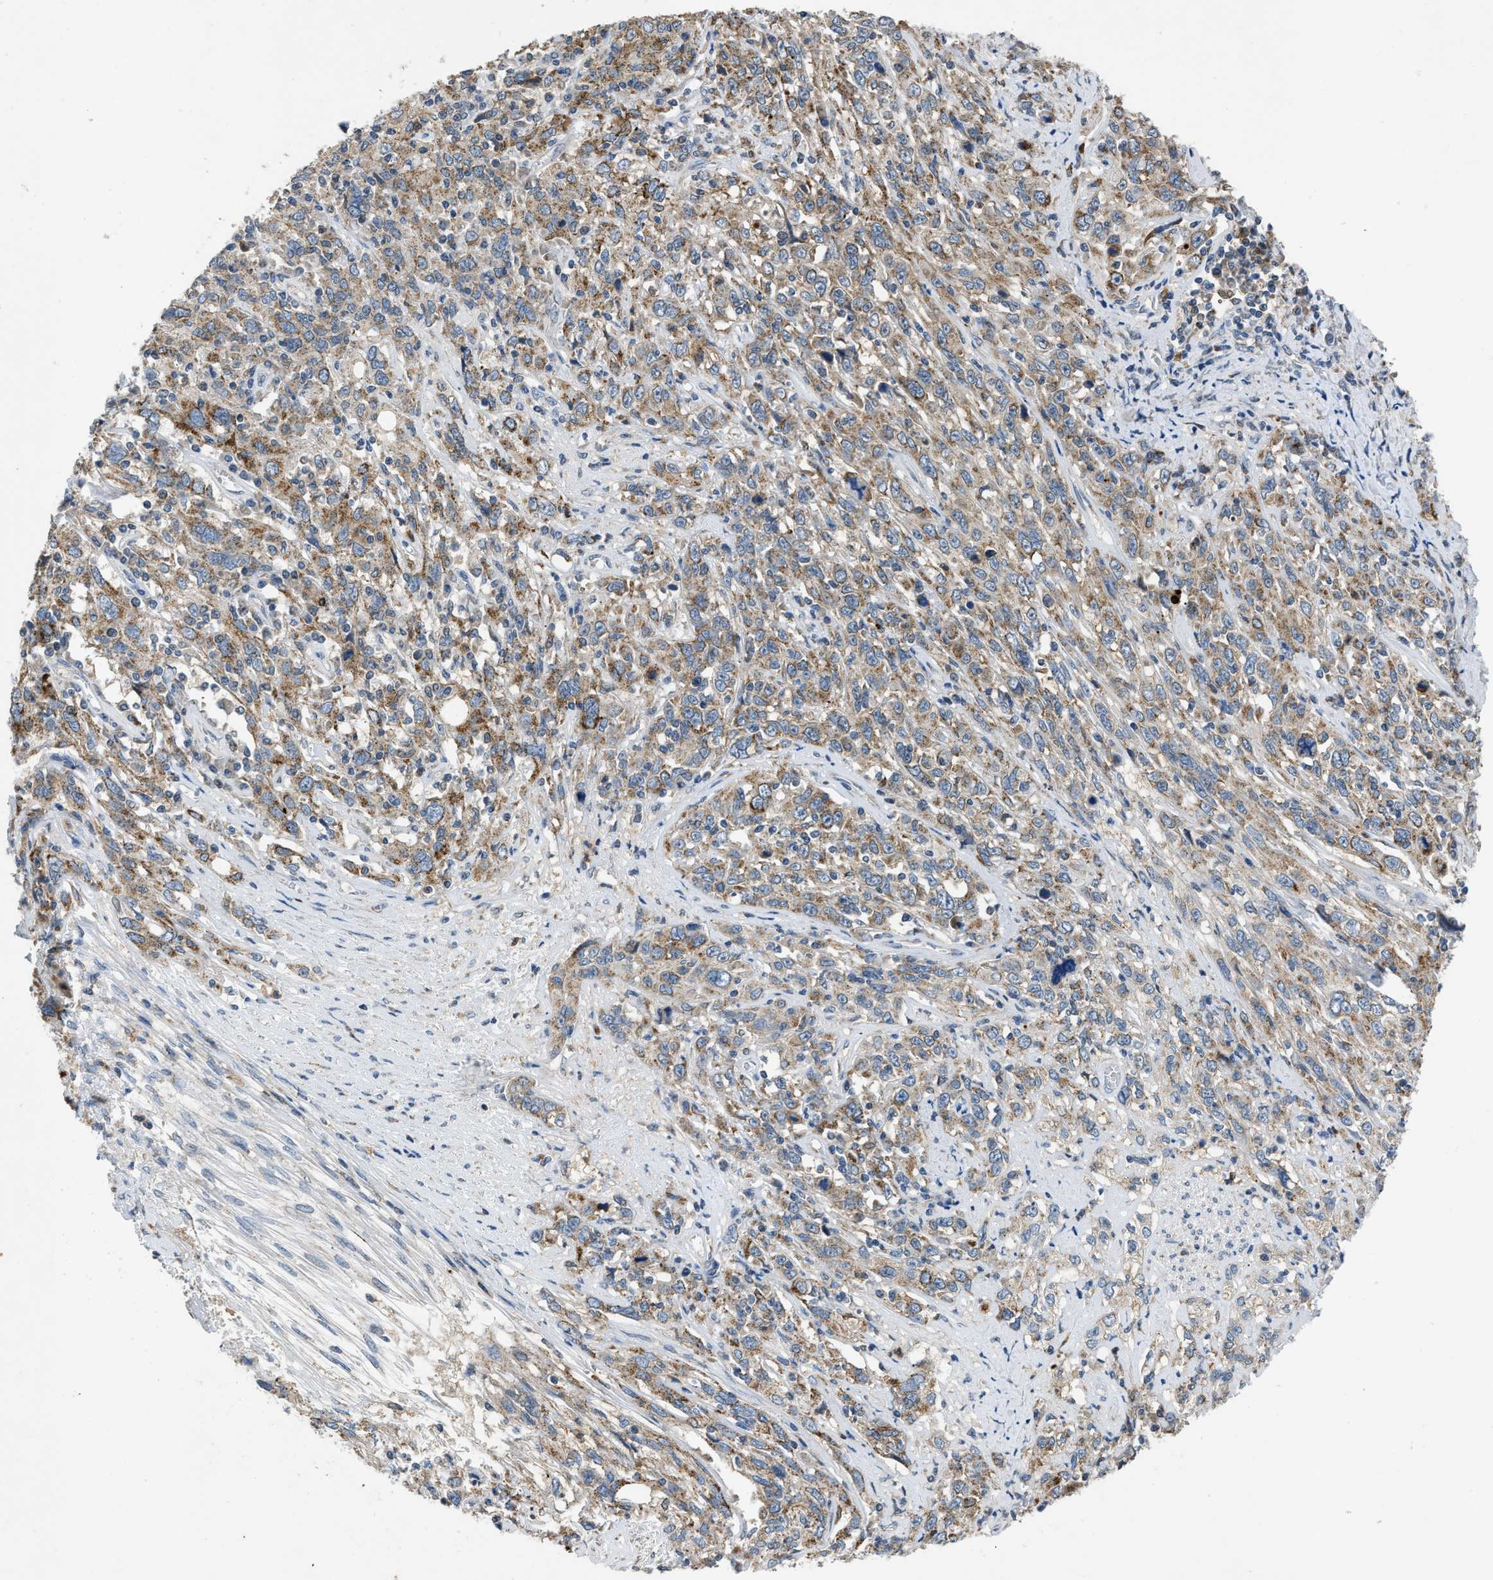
{"staining": {"intensity": "weak", "quantity": ">75%", "location": "cytoplasmic/membranous"}, "tissue": "cervical cancer", "cell_type": "Tumor cells", "image_type": "cancer", "snomed": [{"axis": "morphology", "description": "Squamous cell carcinoma, NOS"}, {"axis": "topography", "description": "Cervix"}], "caption": "High-magnification brightfield microscopy of squamous cell carcinoma (cervical) stained with DAB (3,3'-diaminobenzidine) (brown) and counterstained with hematoxylin (blue). tumor cells exhibit weak cytoplasmic/membranous positivity is appreciated in about>75% of cells. (DAB = brown stain, brightfield microscopy at high magnification).", "gene": "TOMM34", "patient": {"sex": "female", "age": 46}}